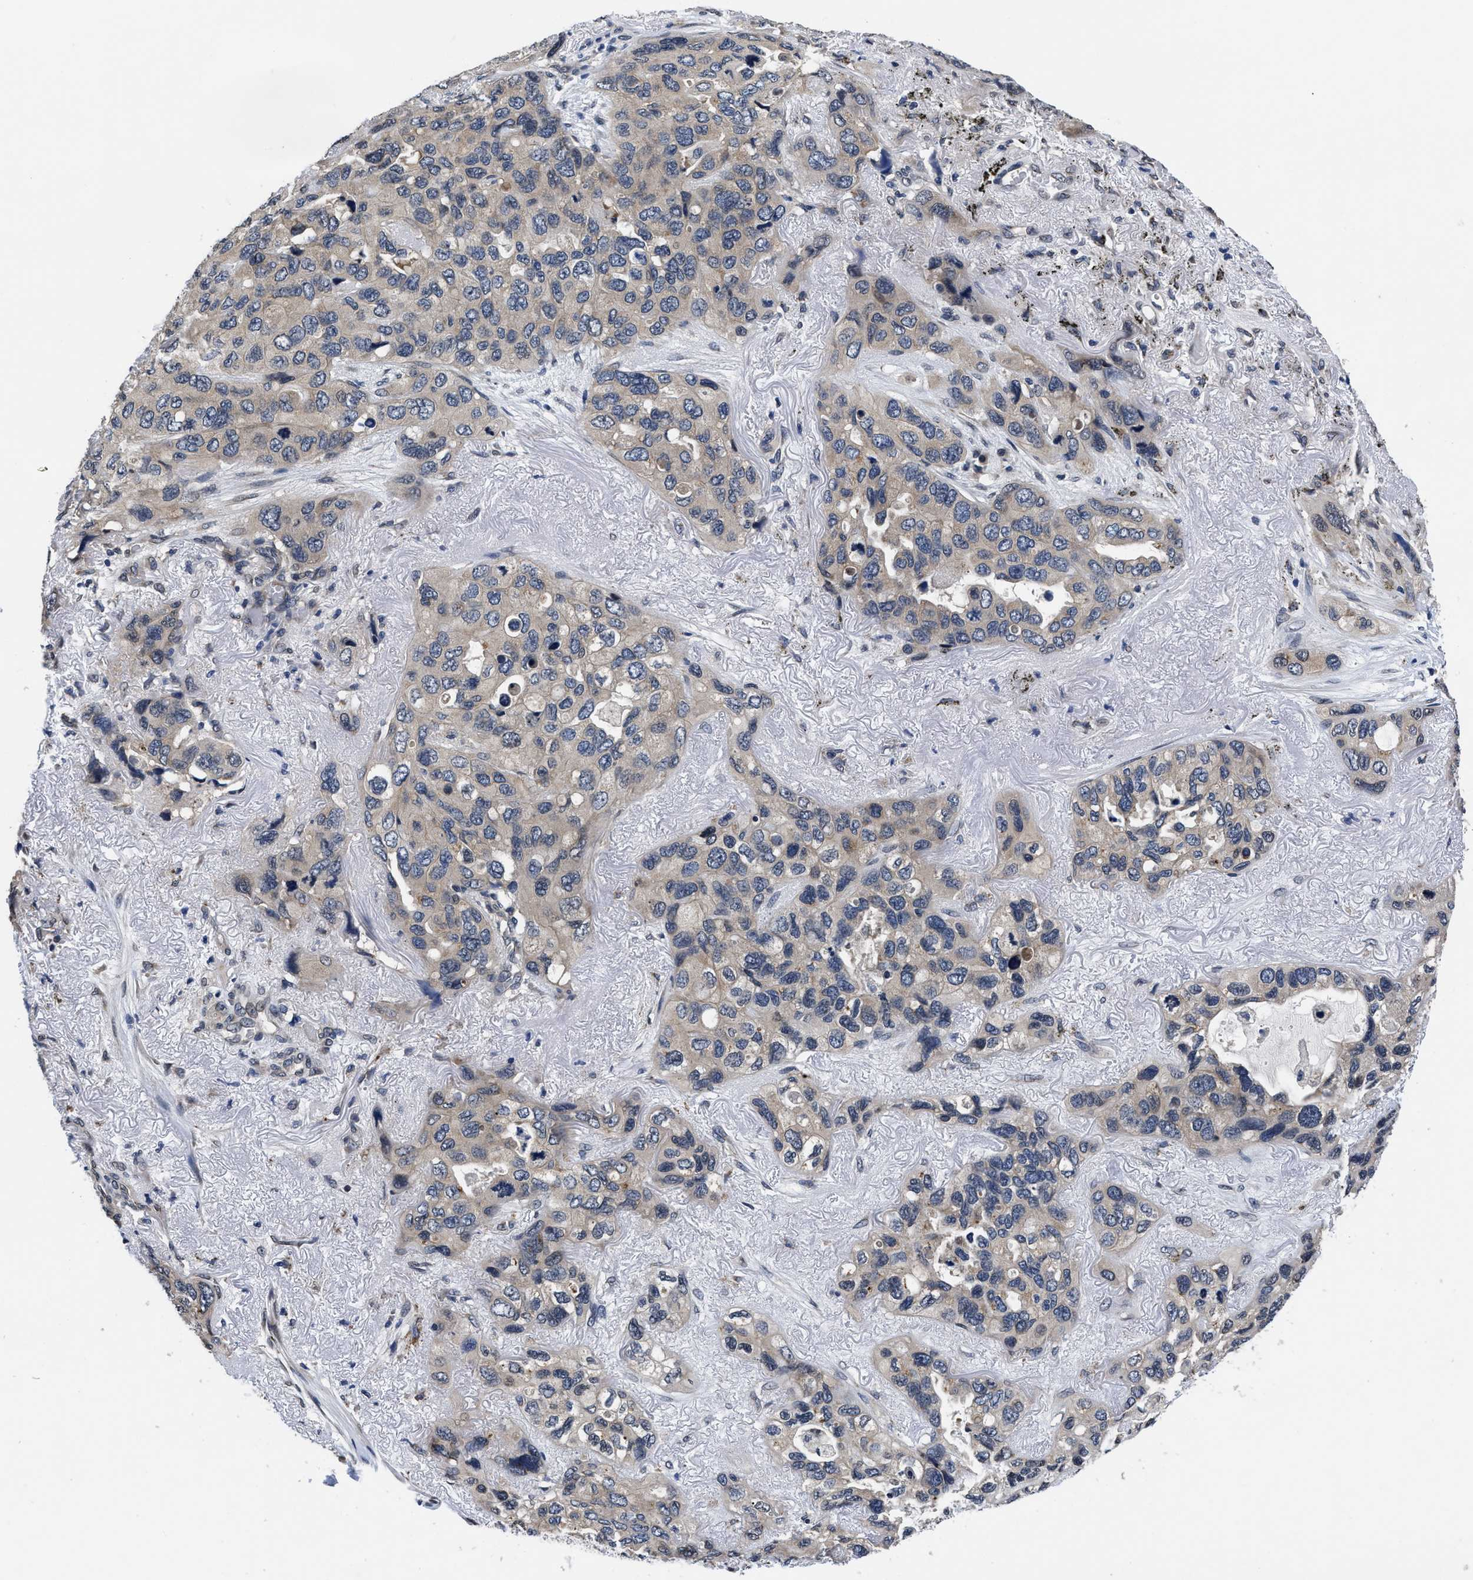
{"staining": {"intensity": "negative", "quantity": "none", "location": "none"}, "tissue": "lung cancer", "cell_type": "Tumor cells", "image_type": "cancer", "snomed": [{"axis": "morphology", "description": "Squamous cell carcinoma, NOS"}, {"axis": "topography", "description": "Lung"}], "caption": "This is an IHC histopathology image of squamous cell carcinoma (lung). There is no expression in tumor cells.", "gene": "SNX10", "patient": {"sex": "female", "age": 73}}